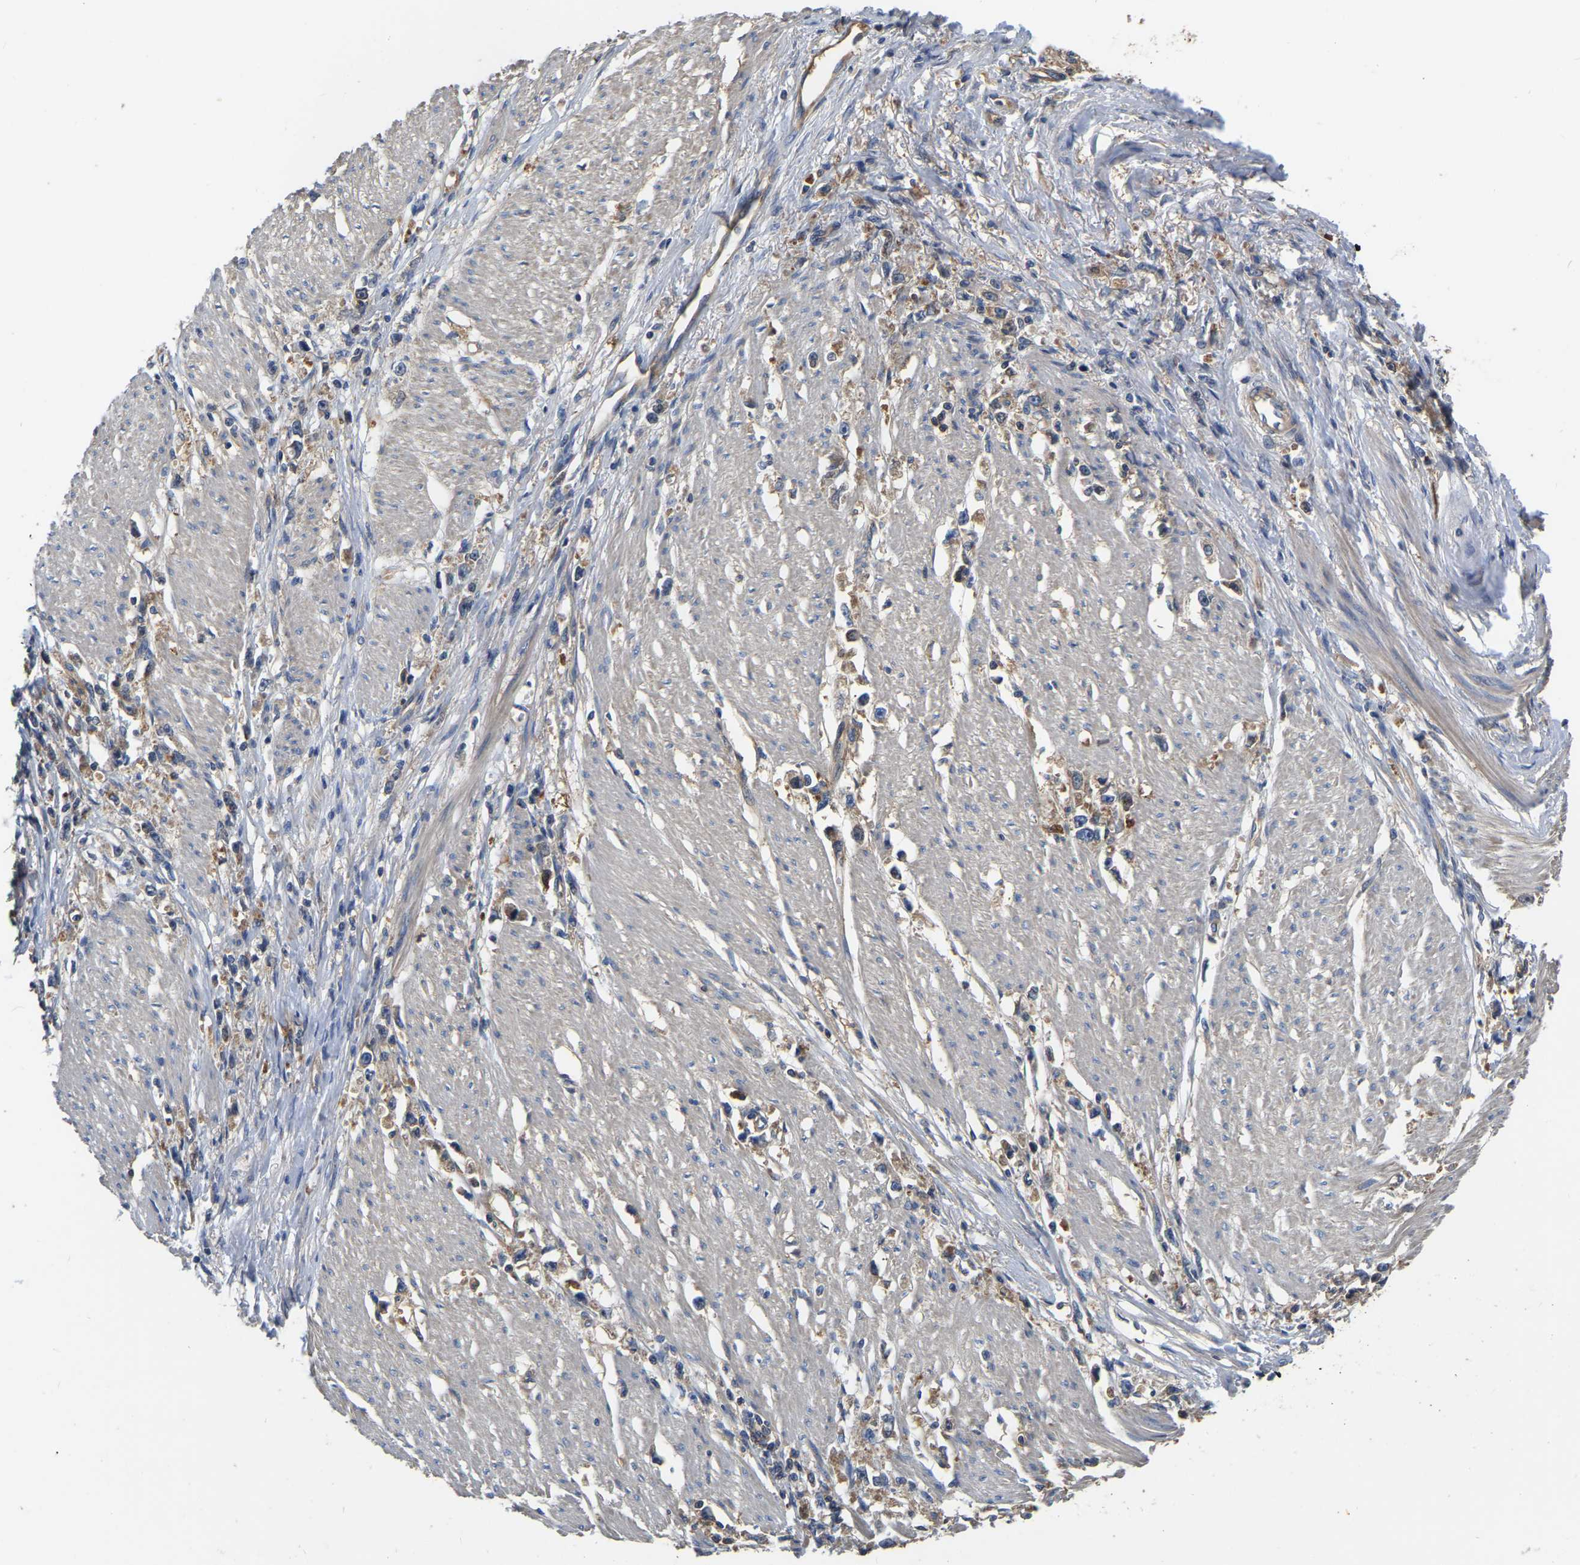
{"staining": {"intensity": "moderate", "quantity": ">75%", "location": "cytoplasmic/membranous"}, "tissue": "stomach cancer", "cell_type": "Tumor cells", "image_type": "cancer", "snomed": [{"axis": "morphology", "description": "Adenocarcinoma, NOS"}, {"axis": "topography", "description": "Stomach"}], "caption": "Immunohistochemistry (IHC) micrograph of stomach cancer (adenocarcinoma) stained for a protein (brown), which shows medium levels of moderate cytoplasmic/membranous expression in about >75% of tumor cells.", "gene": "GARS1", "patient": {"sex": "female", "age": 59}}